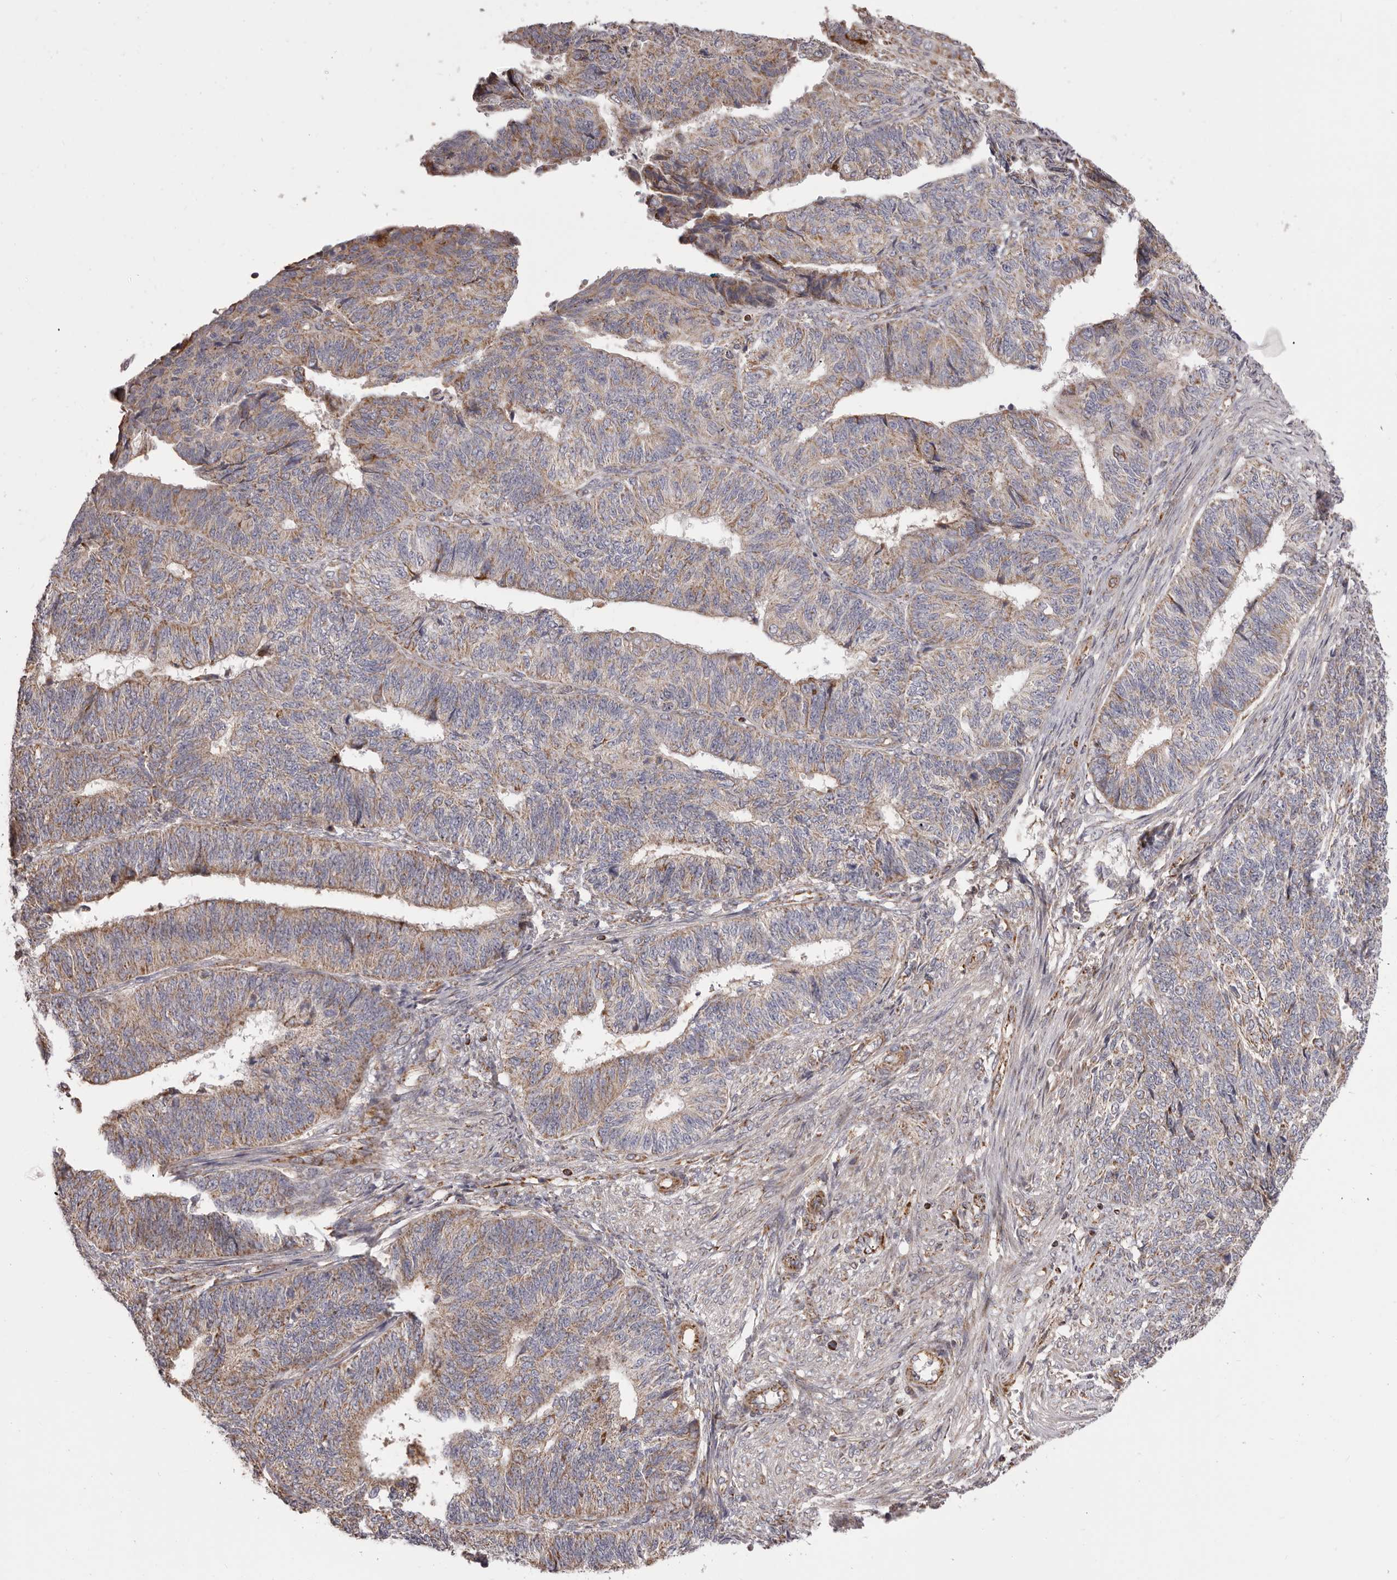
{"staining": {"intensity": "weak", "quantity": ">75%", "location": "cytoplasmic/membranous"}, "tissue": "endometrial cancer", "cell_type": "Tumor cells", "image_type": "cancer", "snomed": [{"axis": "morphology", "description": "Adenocarcinoma, NOS"}, {"axis": "topography", "description": "Endometrium"}], "caption": "This is a micrograph of immunohistochemistry staining of endometrial adenocarcinoma, which shows weak positivity in the cytoplasmic/membranous of tumor cells.", "gene": "CHRM2", "patient": {"sex": "female", "age": 32}}